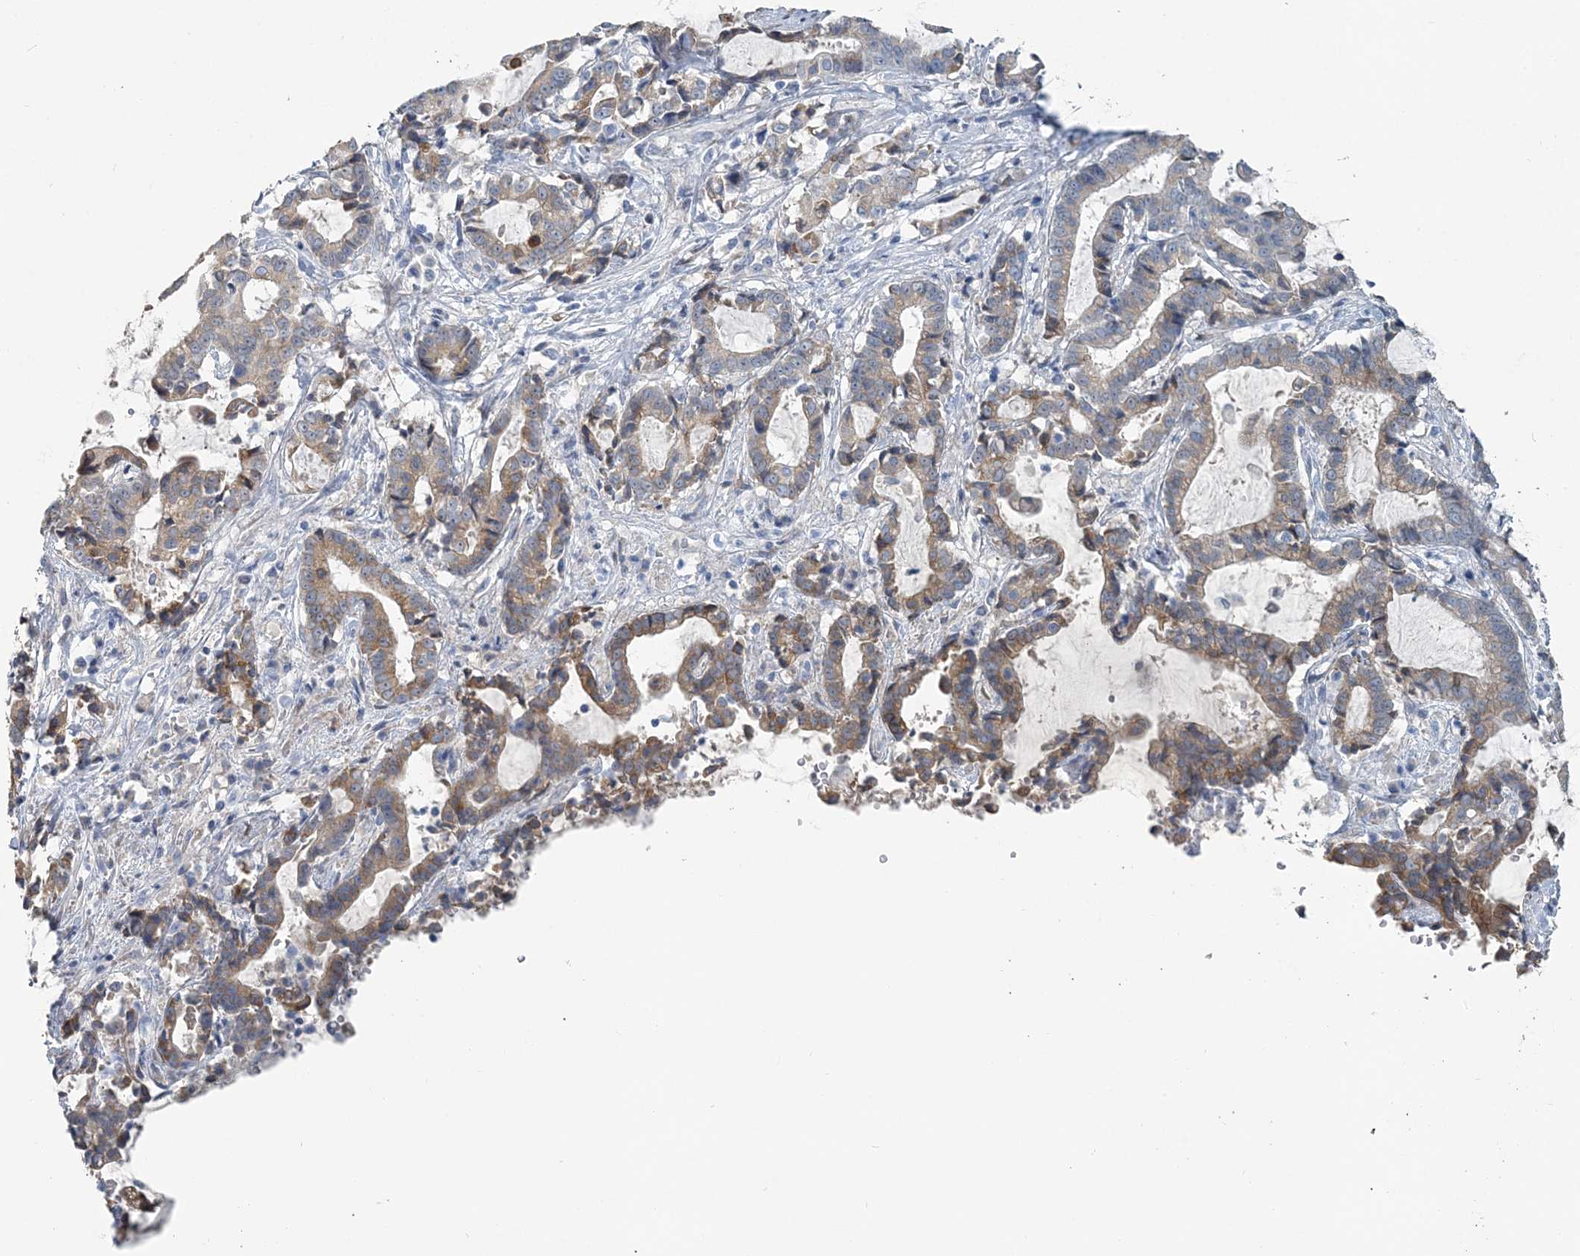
{"staining": {"intensity": "weak", "quantity": ">75%", "location": "cytoplasmic/membranous"}, "tissue": "liver cancer", "cell_type": "Tumor cells", "image_type": "cancer", "snomed": [{"axis": "morphology", "description": "Cholangiocarcinoma"}, {"axis": "topography", "description": "Liver"}], "caption": "Protein positivity by IHC reveals weak cytoplasmic/membranous positivity in approximately >75% of tumor cells in liver cancer. (brown staining indicates protein expression, while blue staining denotes nuclei).", "gene": "CMBL", "patient": {"sex": "male", "age": 57}}